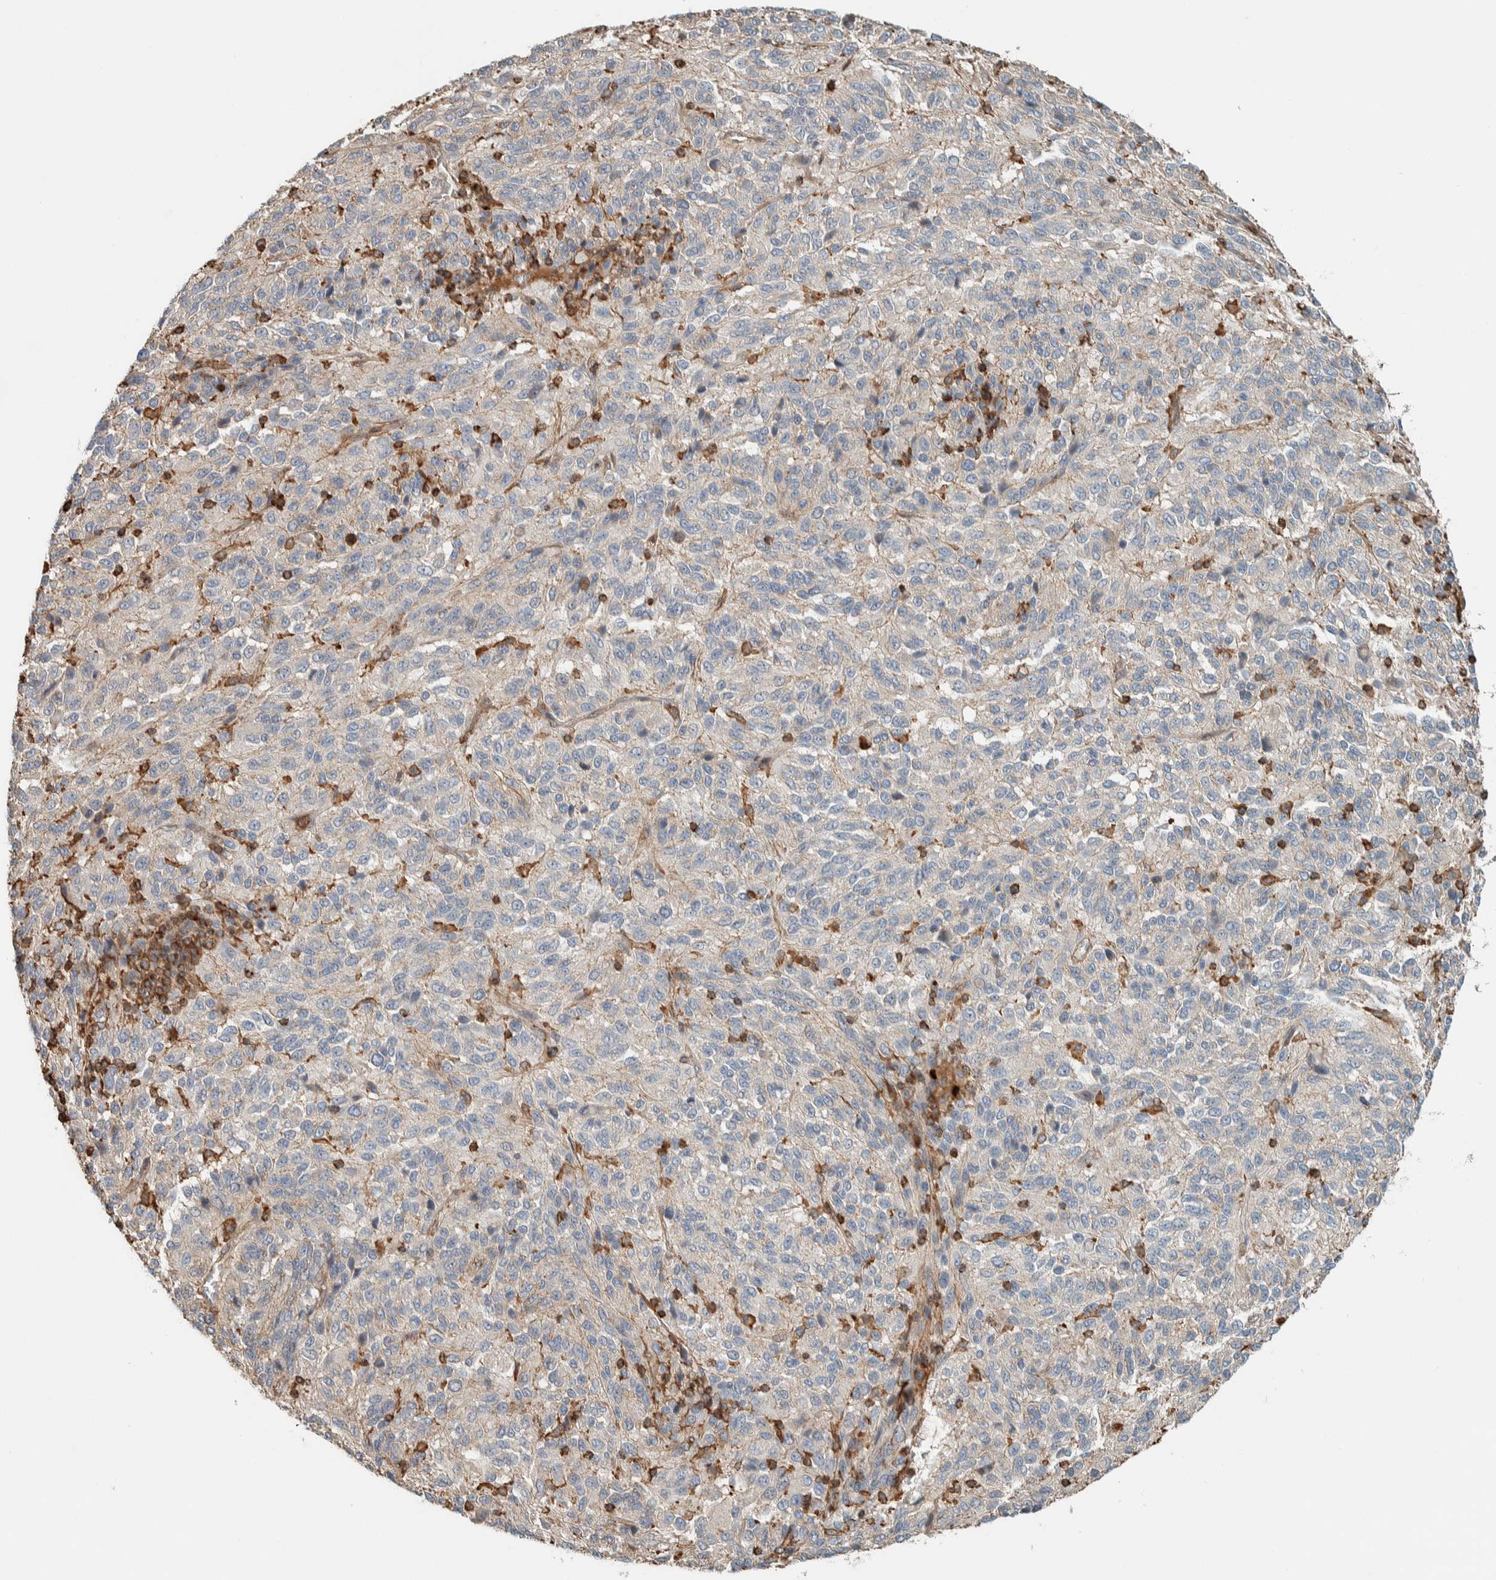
{"staining": {"intensity": "negative", "quantity": "none", "location": "none"}, "tissue": "melanoma", "cell_type": "Tumor cells", "image_type": "cancer", "snomed": [{"axis": "morphology", "description": "Malignant melanoma, Metastatic site"}, {"axis": "topography", "description": "Lung"}], "caption": "The histopathology image exhibits no staining of tumor cells in melanoma.", "gene": "CTBP2", "patient": {"sex": "male", "age": 64}}